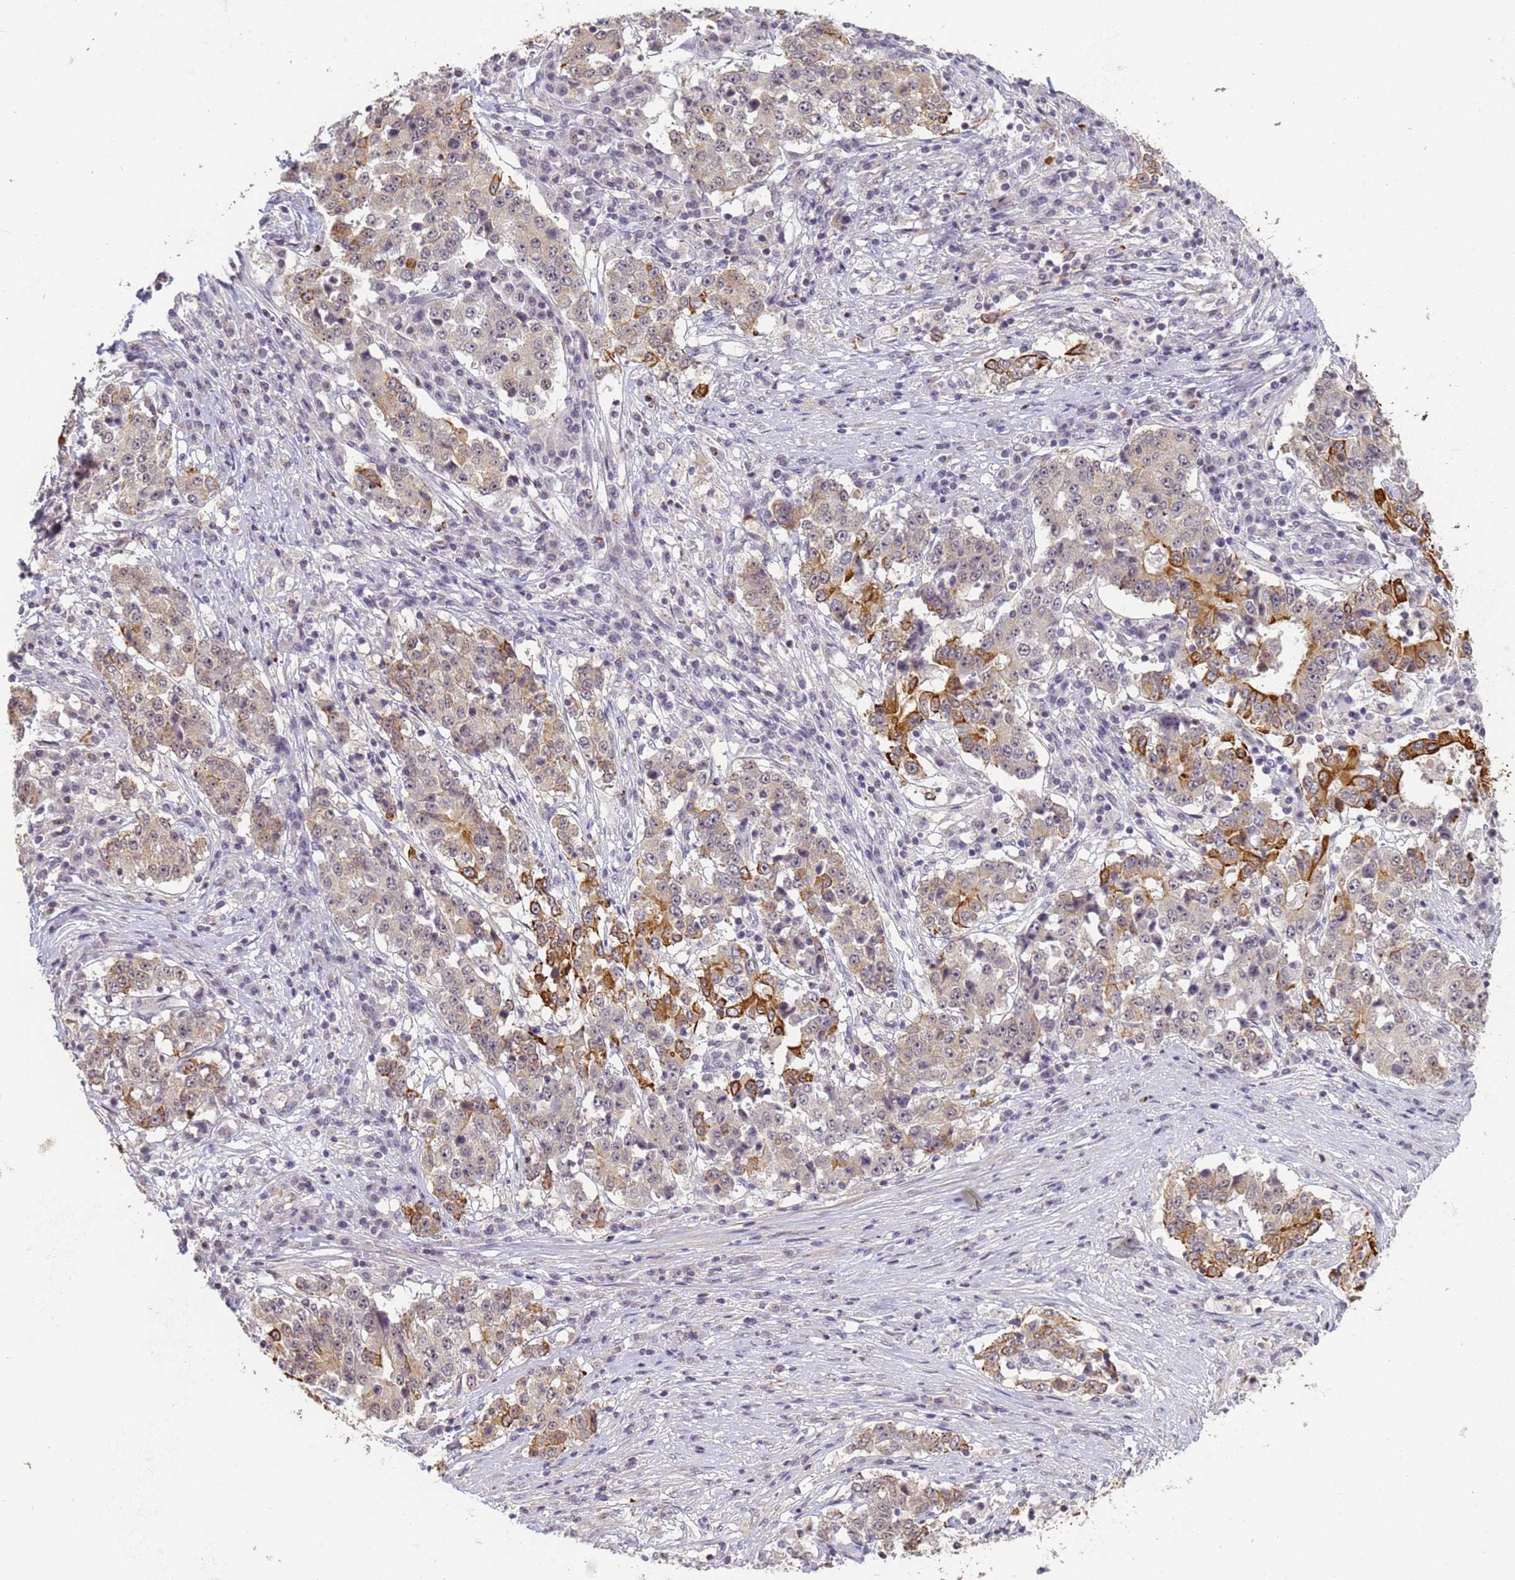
{"staining": {"intensity": "strong", "quantity": "<25%", "location": "cytoplasmic/membranous"}, "tissue": "stomach cancer", "cell_type": "Tumor cells", "image_type": "cancer", "snomed": [{"axis": "morphology", "description": "Adenocarcinoma, NOS"}, {"axis": "topography", "description": "Stomach"}], "caption": "Stomach adenocarcinoma stained with a protein marker exhibits strong staining in tumor cells.", "gene": "VWA3A", "patient": {"sex": "male", "age": 59}}